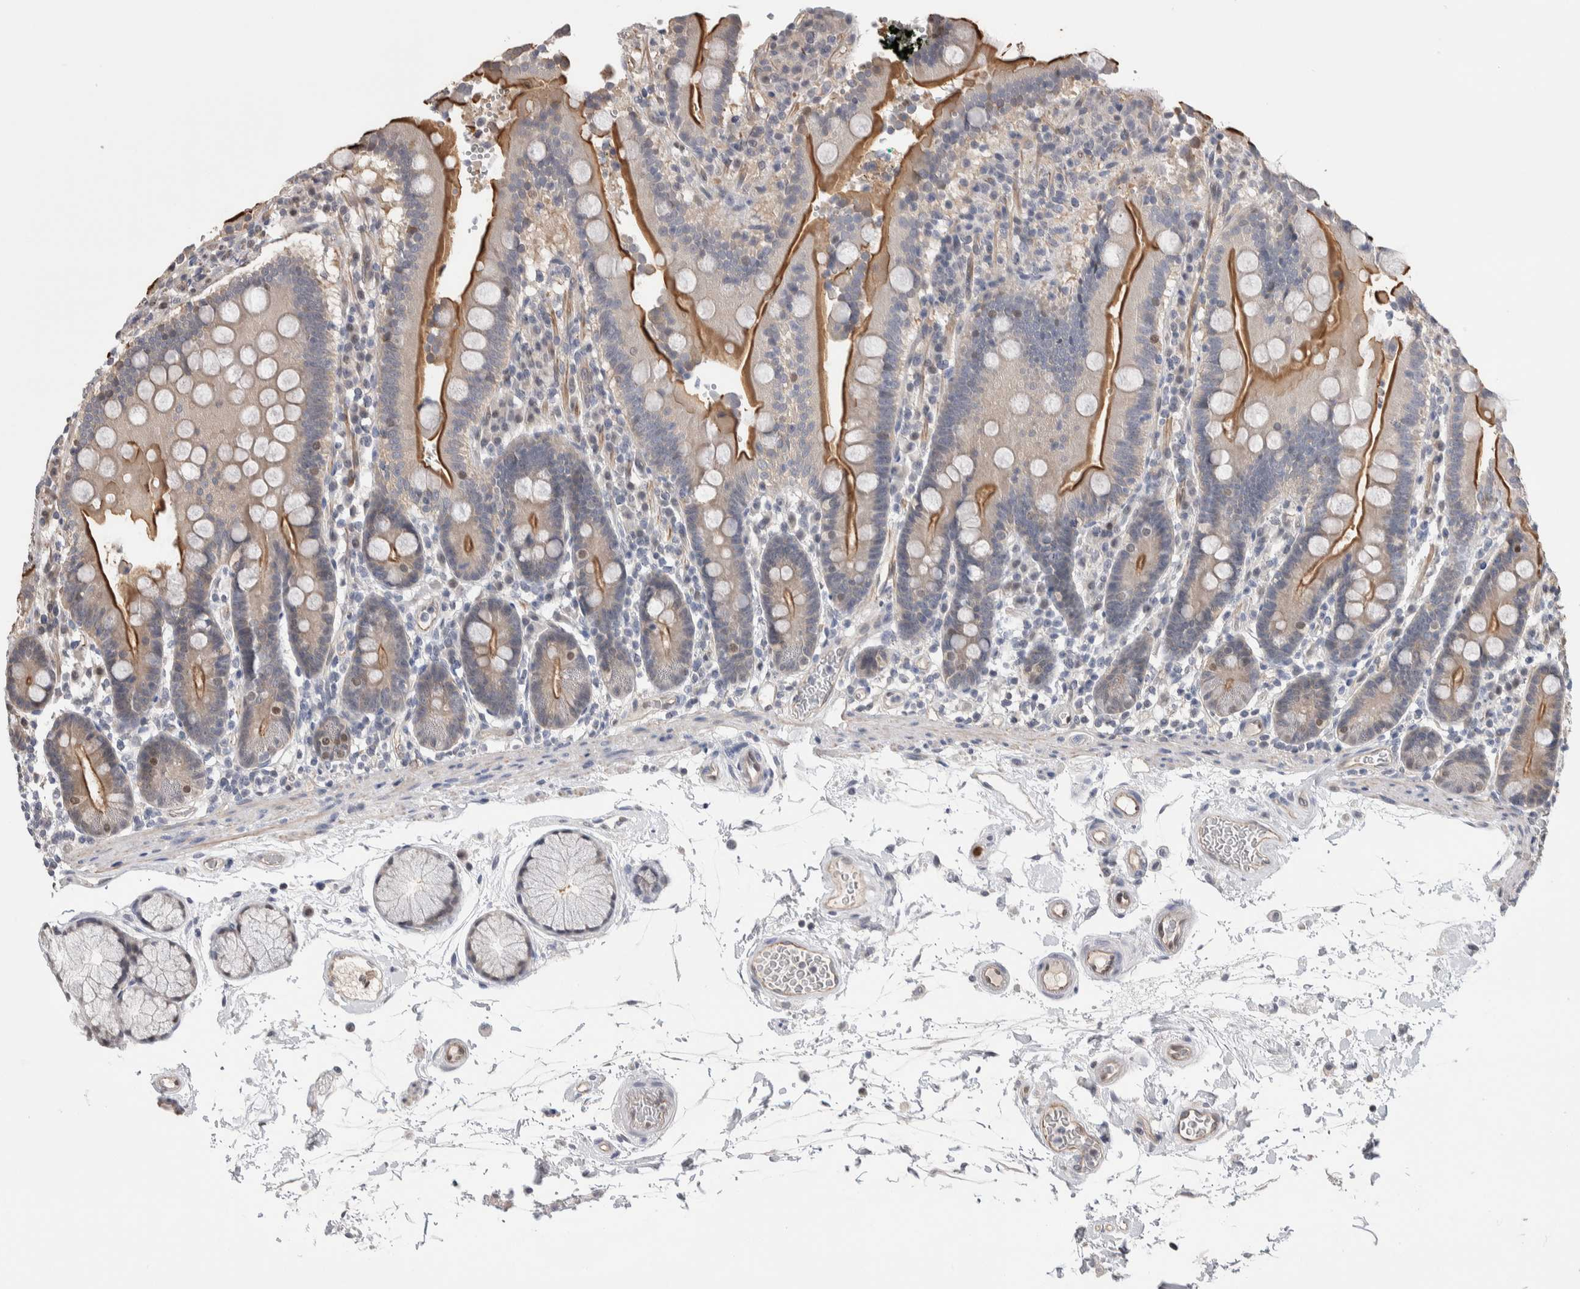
{"staining": {"intensity": "moderate", "quantity": ">75%", "location": "cytoplasmic/membranous"}, "tissue": "duodenum", "cell_type": "Glandular cells", "image_type": "normal", "snomed": [{"axis": "morphology", "description": "Normal tissue, NOS"}, {"axis": "topography", "description": "Small intestine, NOS"}], "caption": "Immunohistochemistry (IHC) image of normal human duodenum stained for a protein (brown), which shows medium levels of moderate cytoplasmic/membranous positivity in approximately >75% of glandular cells.", "gene": "ZBTB49", "patient": {"sex": "female", "age": 71}}